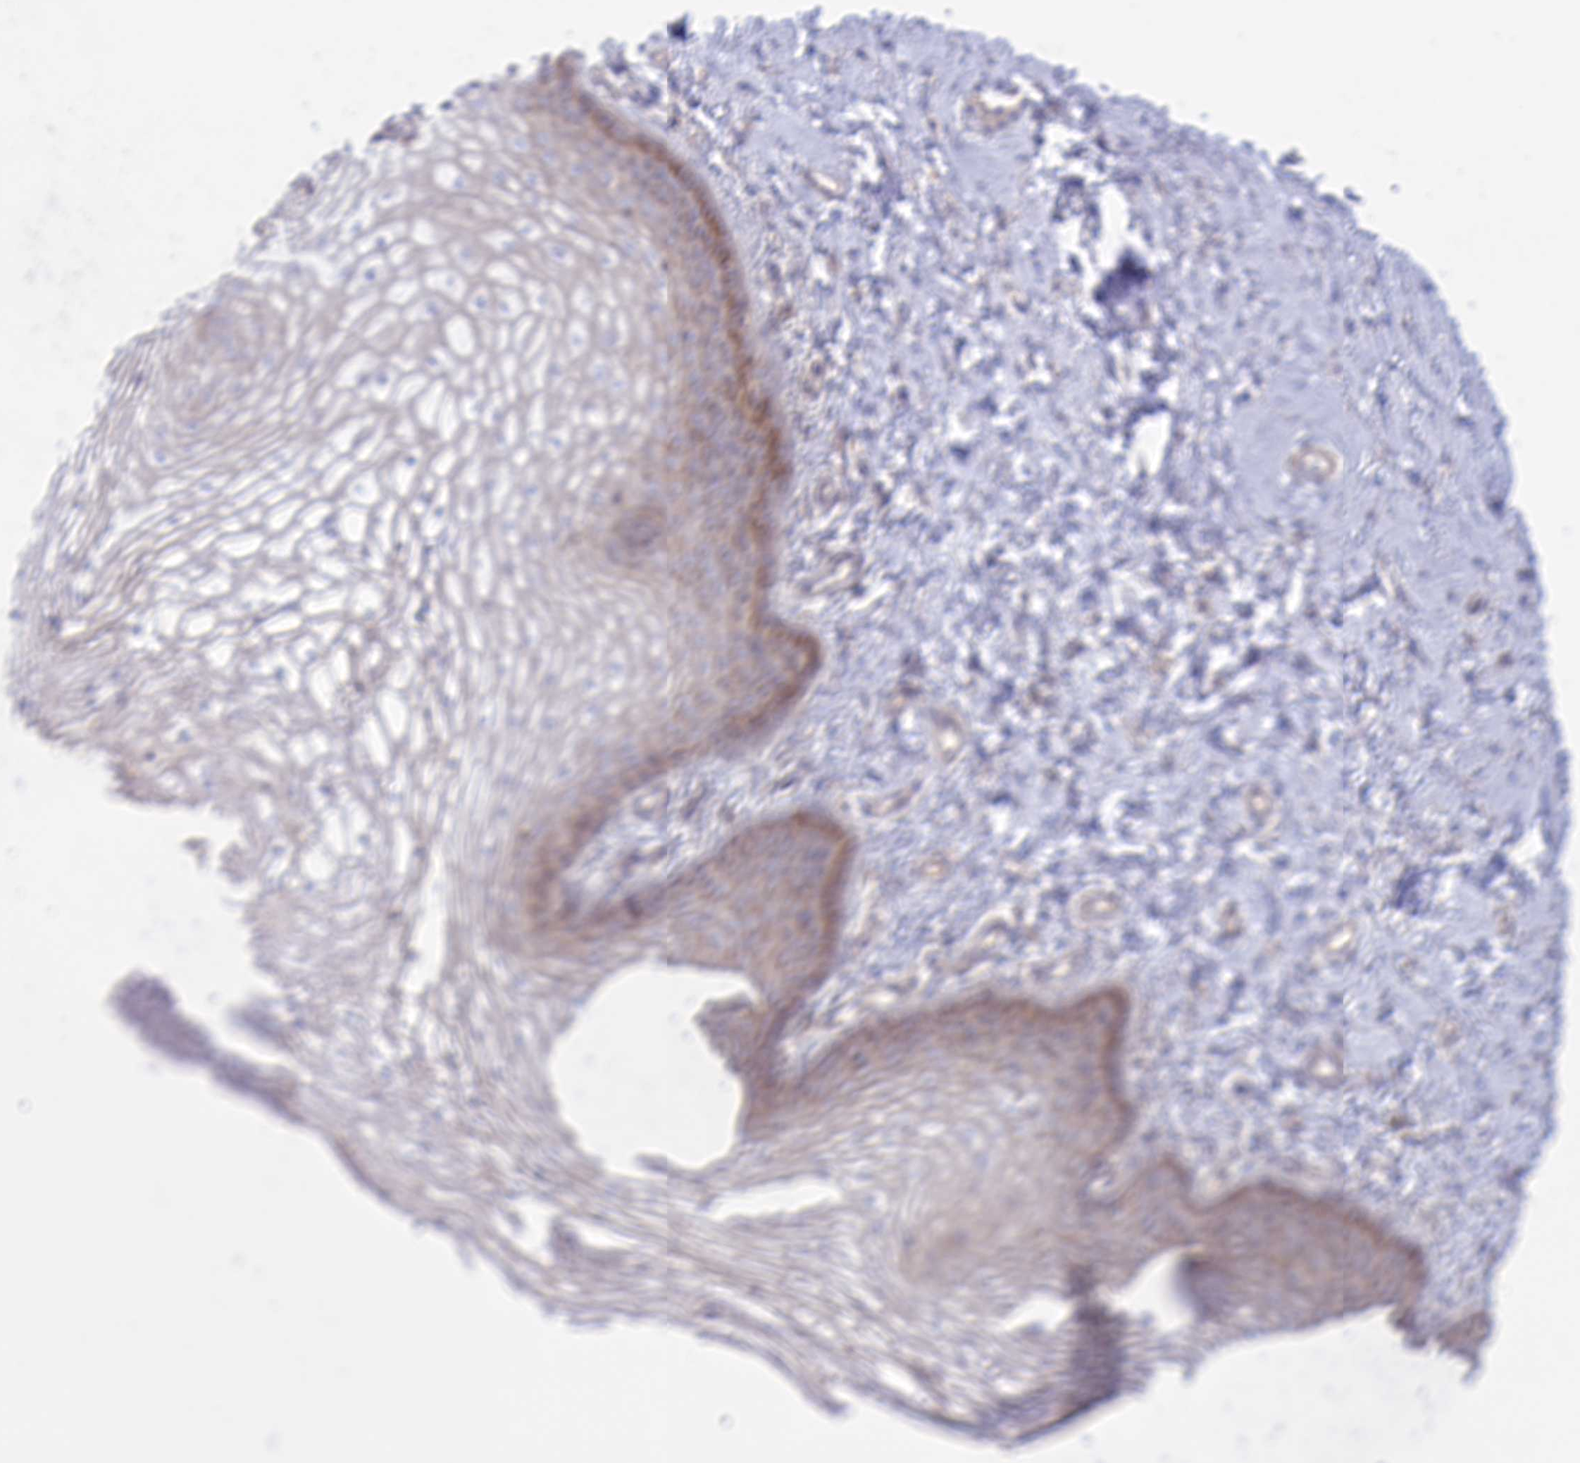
{"staining": {"intensity": "moderate", "quantity": "<25%", "location": "cytoplasmic/membranous"}, "tissue": "vagina", "cell_type": "Squamous epithelial cells", "image_type": "normal", "snomed": [{"axis": "morphology", "description": "Normal tissue, NOS"}, {"axis": "topography", "description": "Vagina"}], "caption": "Protein positivity by immunohistochemistry (IHC) shows moderate cytoplasmic/membranous positivity in about <25% of squamous epithelial cells in benign vagina. Immunohistochemistry (ihc) stains the protein of interest in brown and the nuclei are stained blue.", "gene": "SCAMP4", "patient": {"sex": "female", "age": 68}}